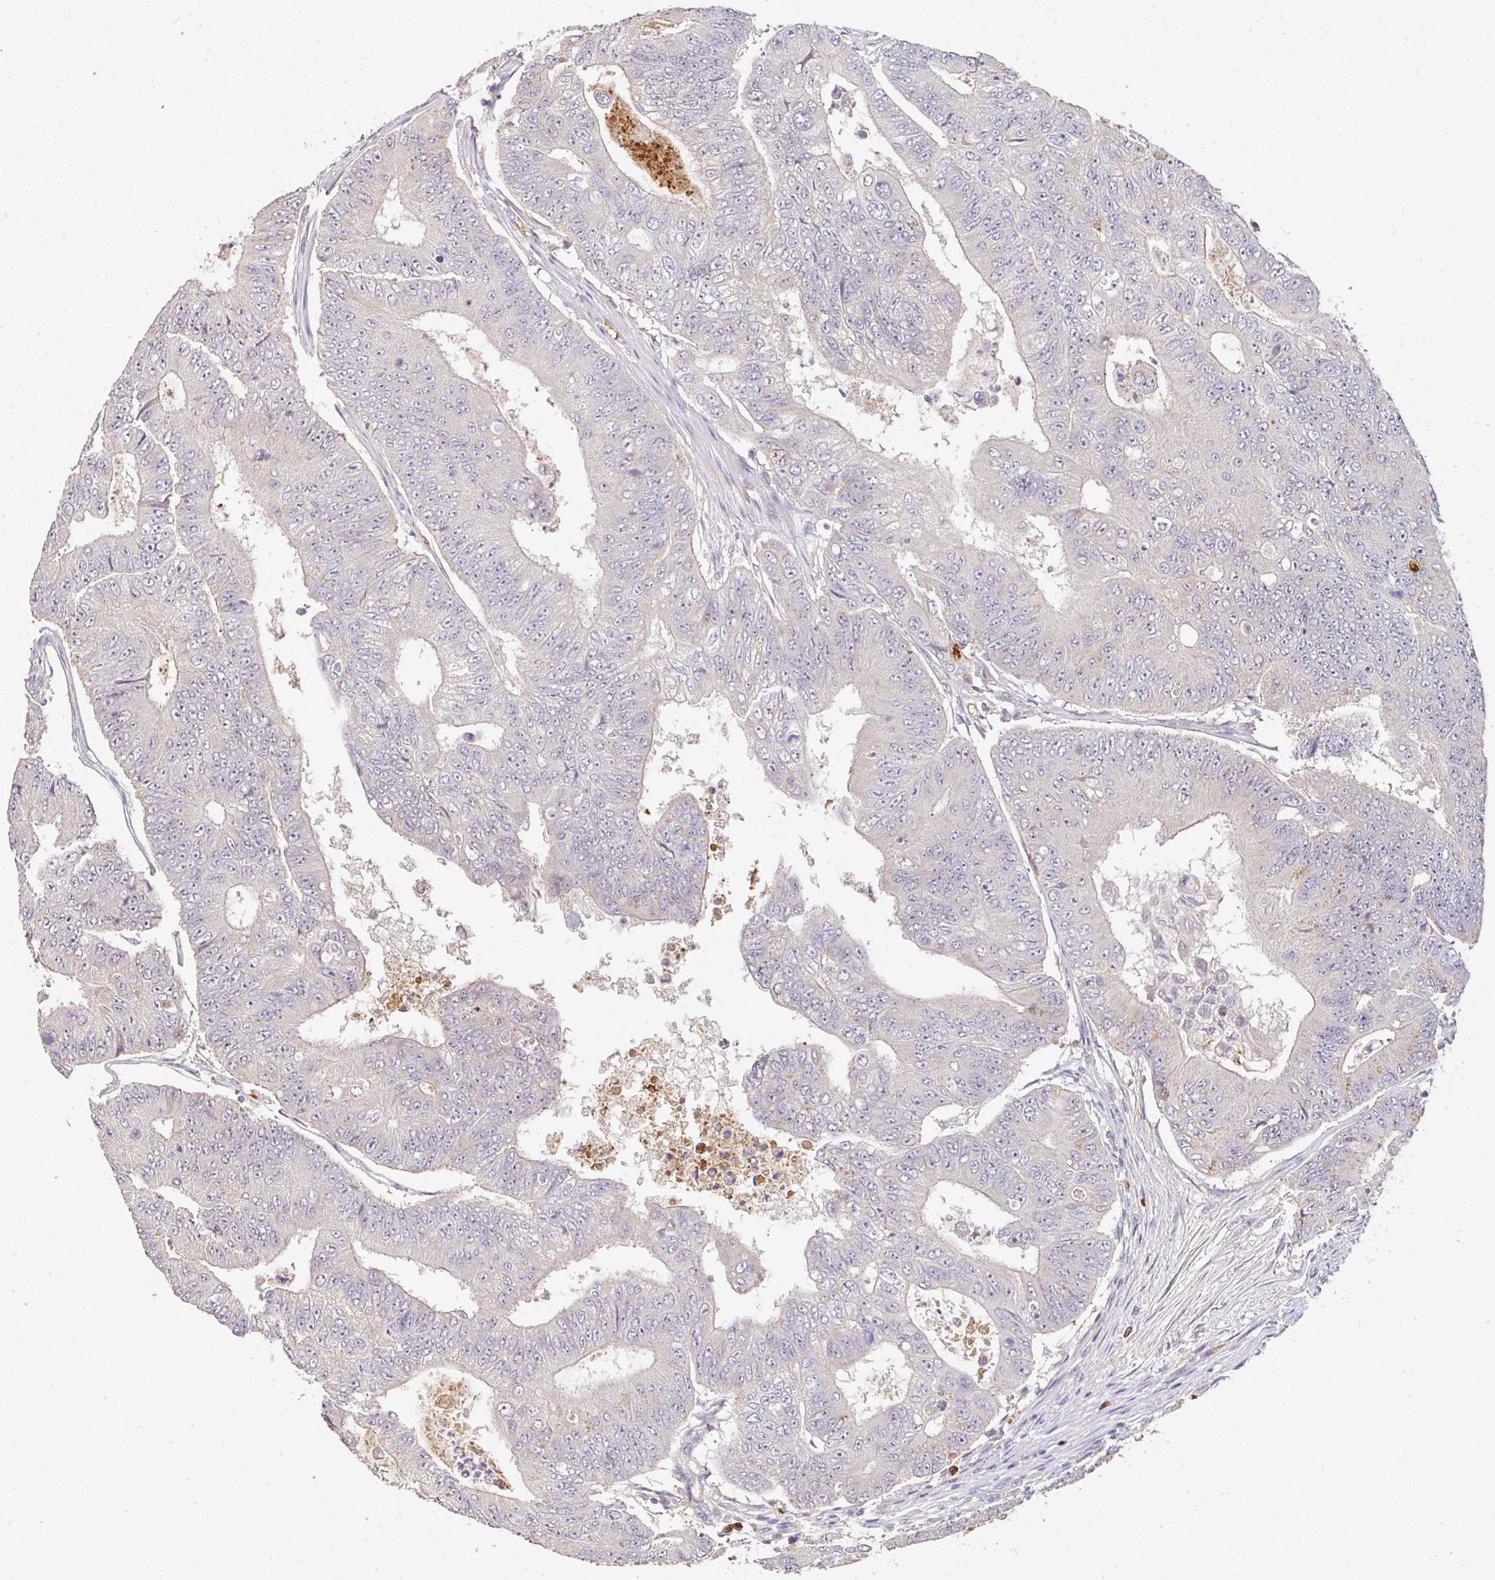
{"staining": {"intensity": "negative", "quantity": "none", "location": "none"}, "tissue": "colorectal cancer", "cell_type": "Tumor cells", "image_type": "cancer", "snomed": [{"axis": "morphology", "description": "Adenocarcinoma, NOS"}, {"axis": "topography", "description": "Colon"}], "caption": "Immunohistochemistry (IHC) of human colorectal cancer (adenocarcinoma) exhibits no staining in tumor cells.", "gene": "C1QTNF9B", "patient": {"sex": "female", "age": 48}}